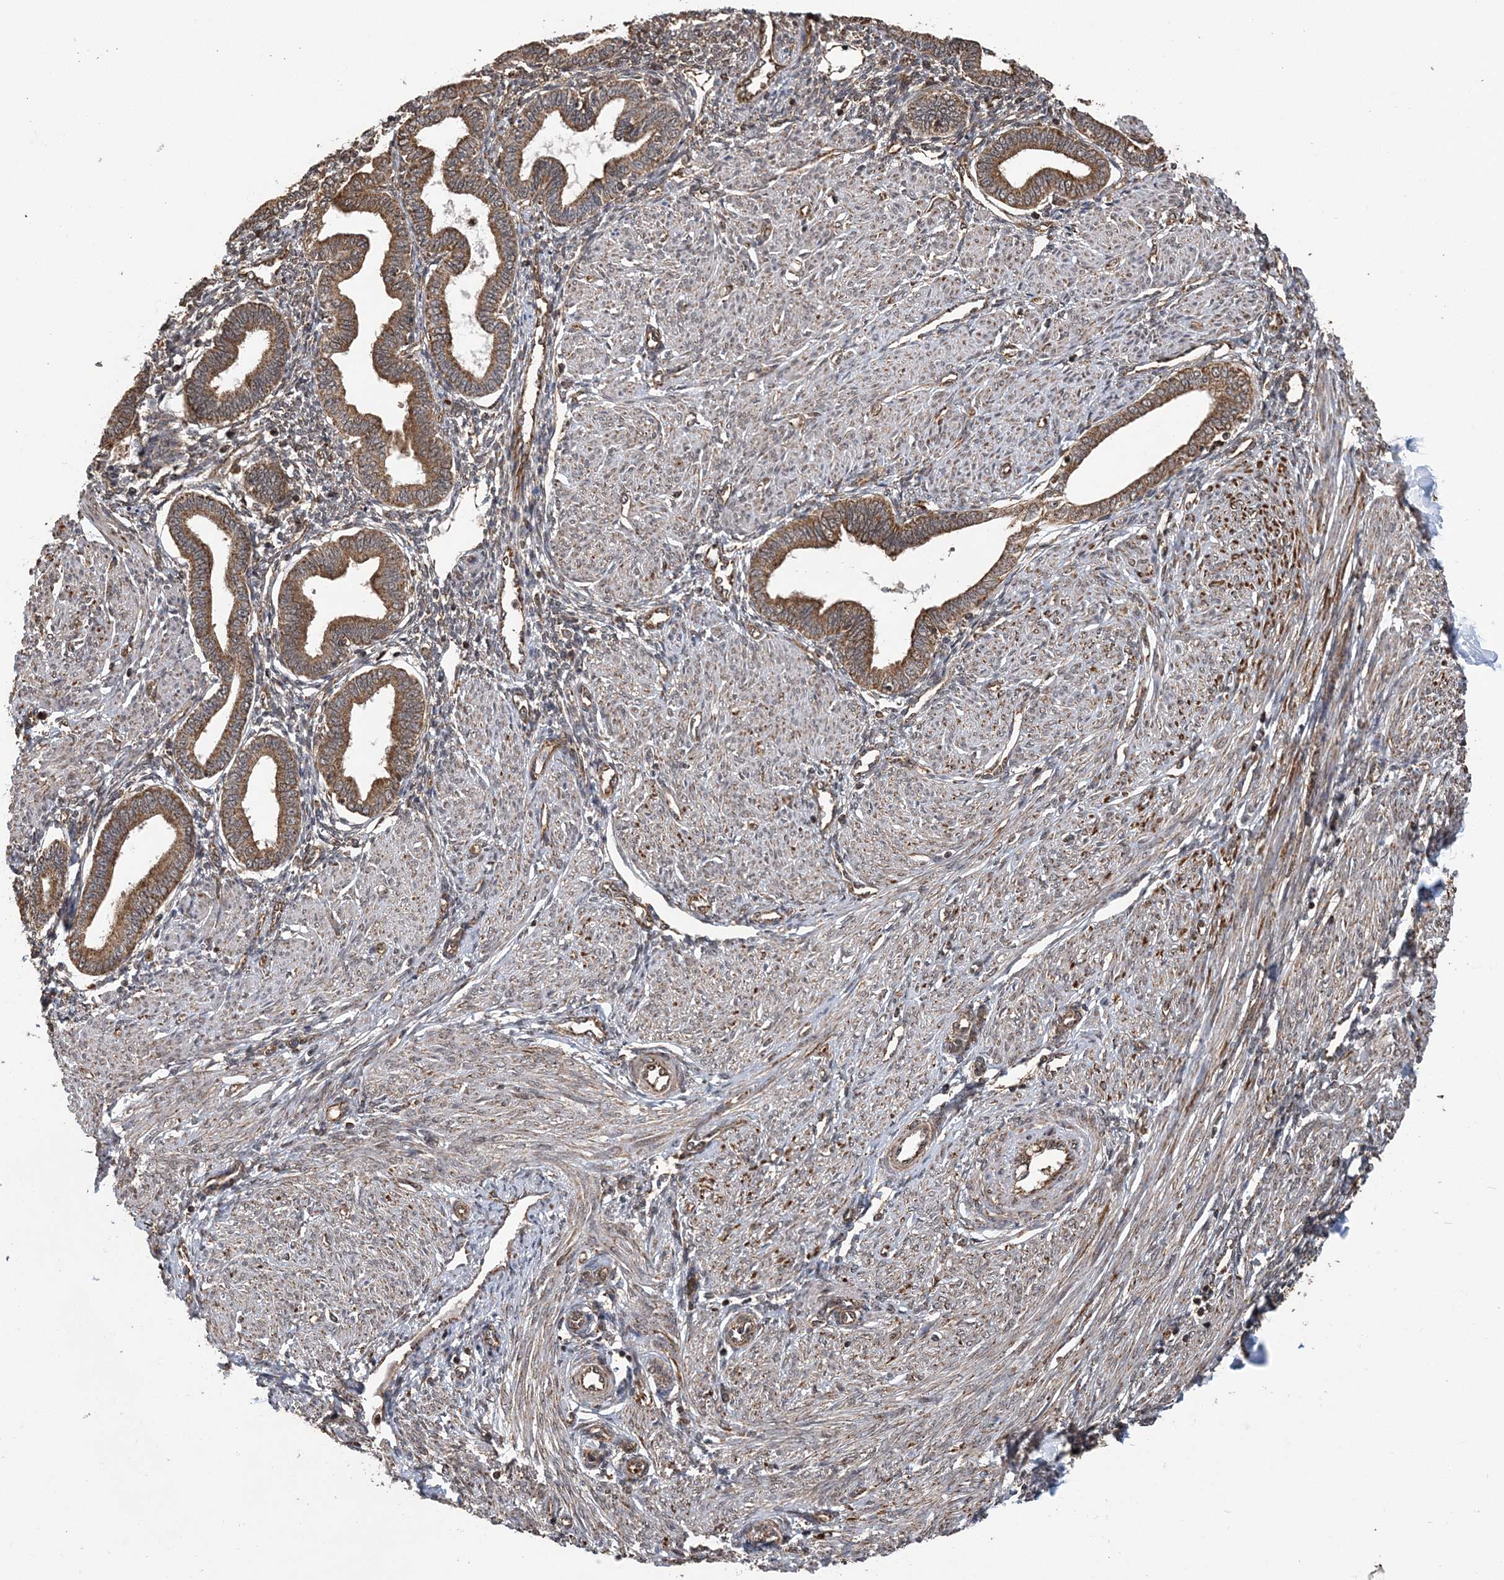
{"staining": {"intensity": "moderate", "quantity": "25%-75%", "location": "cytoplasmic/membranous"}, "tissue": "endometrium", "cell_type": "Cells in endometrial stroma", "image_type": "normal", "snomed": [{"axis": "morphology", "description": "Normal tissue, NOS"}, {"axis": "topography", "description": "Endometrium"}], "caption": "A histopathology image of human endometrium stained for a protein shows moderate cytoplasmic/membranous brown staining in cells in endometrial stroma.", "gene": "PCBP1", "patient": {"sex": "female", "age": 53}}